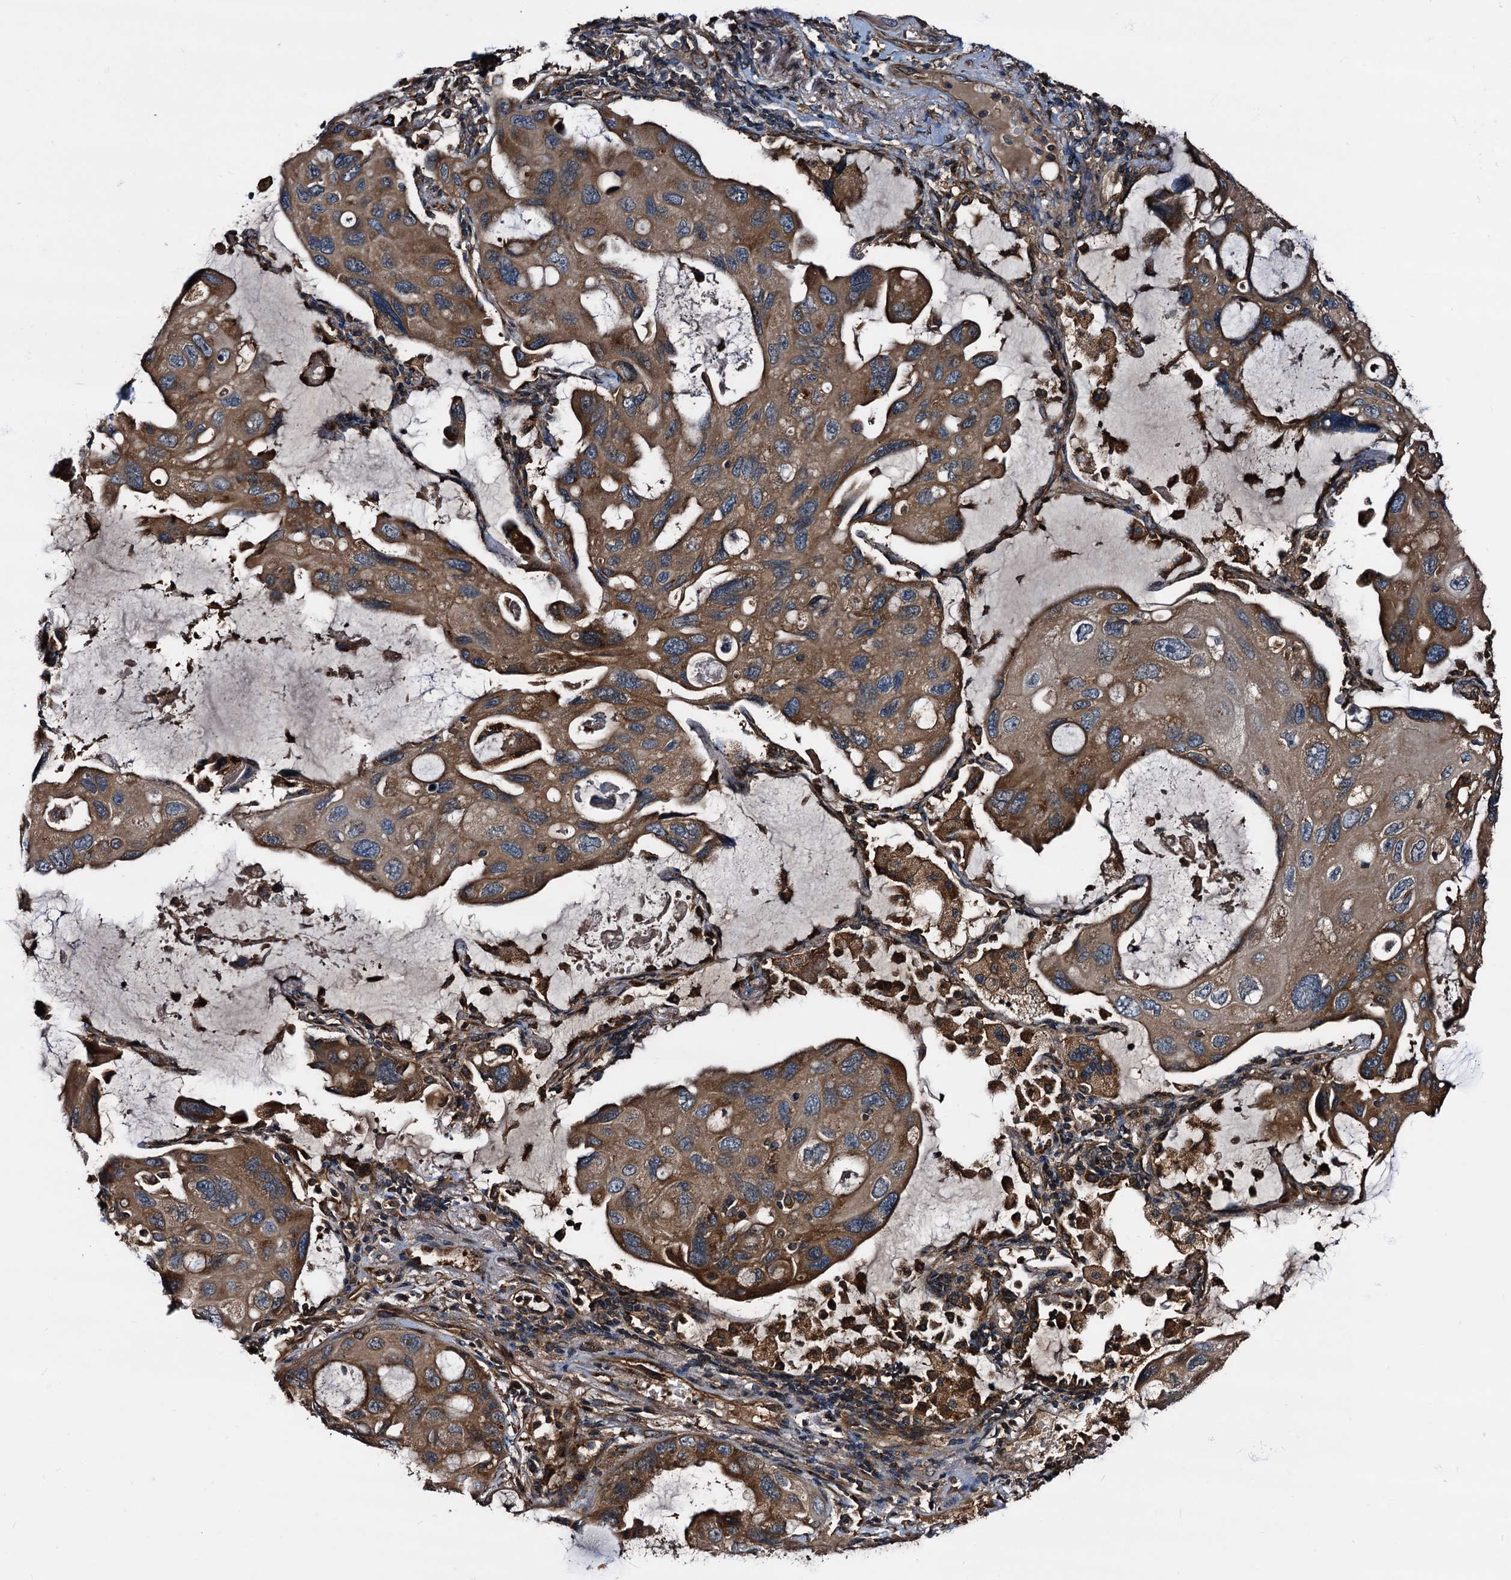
{"staining": {"intensity": "moderate", "quantity": ">75%", "location": "cytoplasmic/membranous"}, "tissue": "lung cancer", "cell_type": "Tumor cells", "image_type": "cancer", "snomed": [{"axis": "morphology", "description": "Squamous cell carcinoma, NOS"}, {"axis": "topography", "description": "Lung"}], "caption": "Protein staining of squamous cell carcinoma (lung) tissue reveals moderate cytoplasmic/membranous expression in approximately >75% of tumor cells.", "gene": "PEX5", "patient": {"sex": "female", "age": 73}}